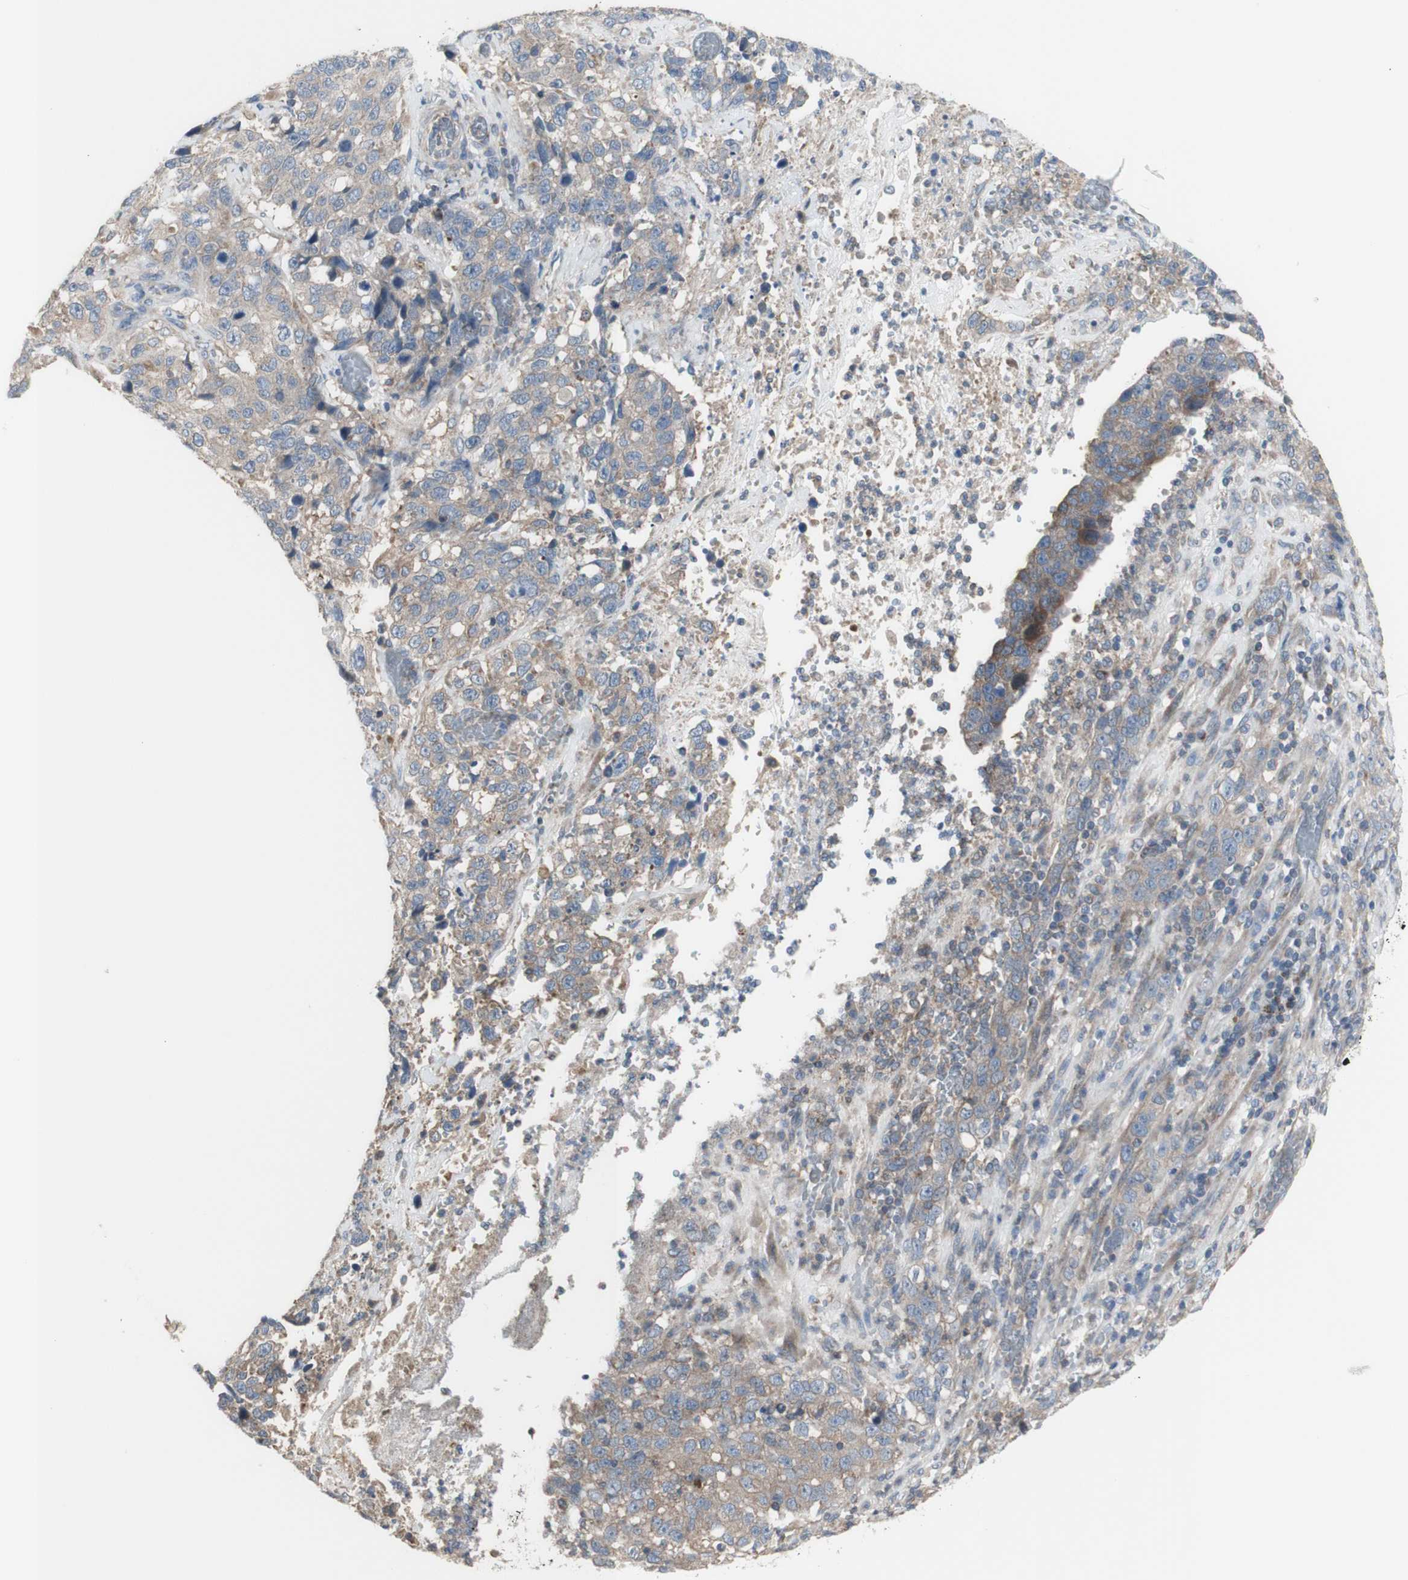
{"staining": {"intensity": "weak", "quantity": "<25%", "location": "cytoplasmic/membranous"}, "tissue": "stomach cancer", "cell_type": "Tumor cells", "image_type": "cancer", "snomed": [{"axis": "morphology", "description": "Normal tissue, NOS"}, {"axis": "morphology", "description": "Adenocarcinoma, NOS"}, {"axis": "topography", "description": "Stomach"}], "caption": "Tumor cells show no significant staining in stomach adenocarcinoma. (Stains: DAB immunohistochemistry with hematoxylin counter stain, Microscopy: brightfield microscopy at high magnification).", "gene": "C3orf52", "patient": {"sex": "male", "age": 48}}